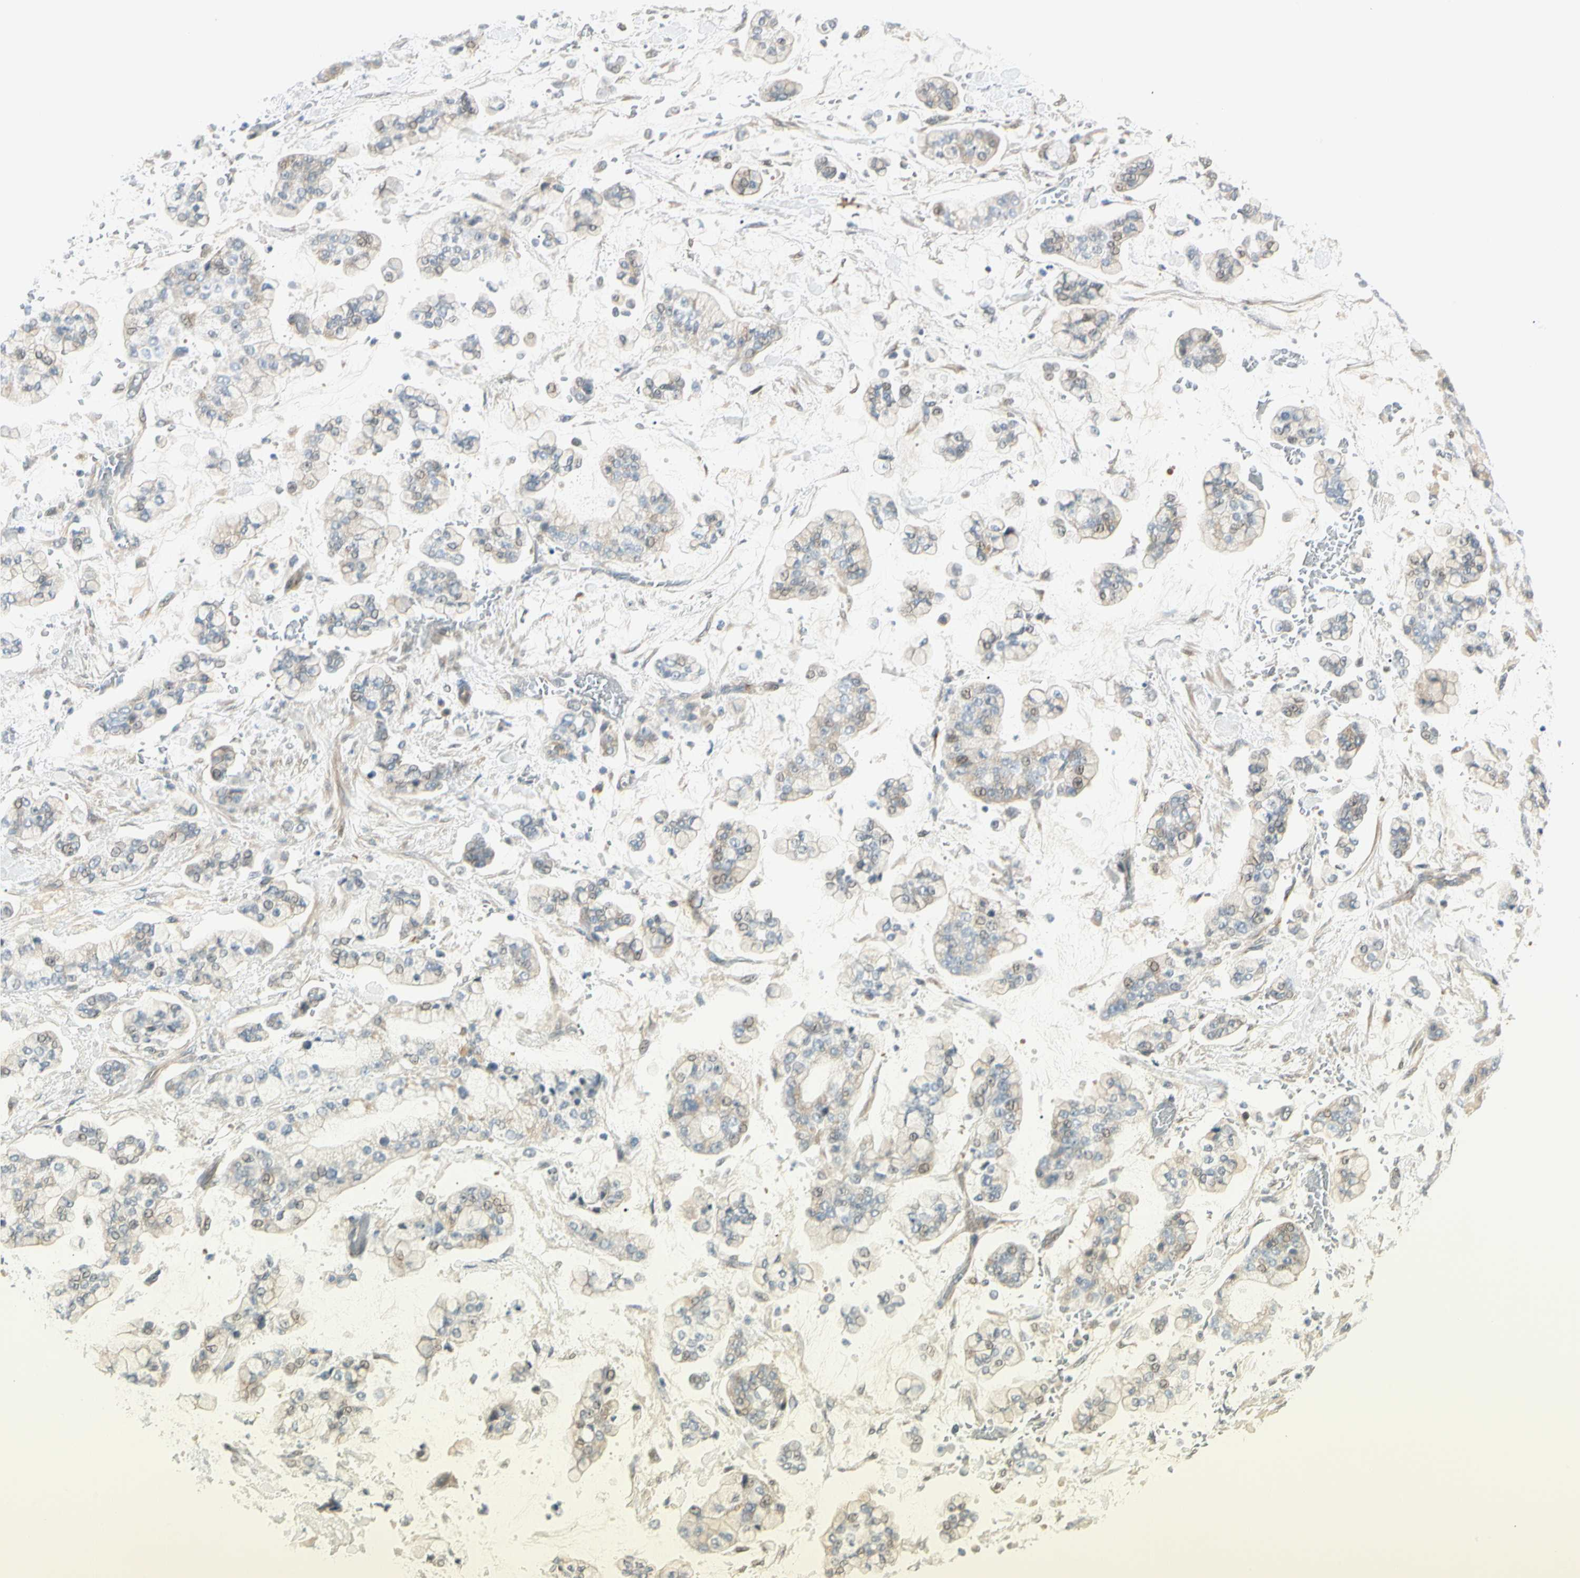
{"staining": {"intensity": "negative", "quantity": "none", "location": "none"}, "tissue": "stomach cancer", "cell_type": "Tumor cells", "image_type": "cancer", "snomed": [{"axis": "morphology", "description": "Normal tissue, NOS"}, {"axis": "morphology", "description": "Adenocarcinoma, NOS"}, {"axis": "topography", "description": "Stomach, upper"}, {"axis": "topography", "description": "Stomach"}], "caption": "Immunohistochemistry of human stomach cancer shows no staining in tumor cells. (DAB immunohistochemistry (IHC), high magnification).", "gene": "PCDHB15", "patient": {"sex": "male", "age": 76}}